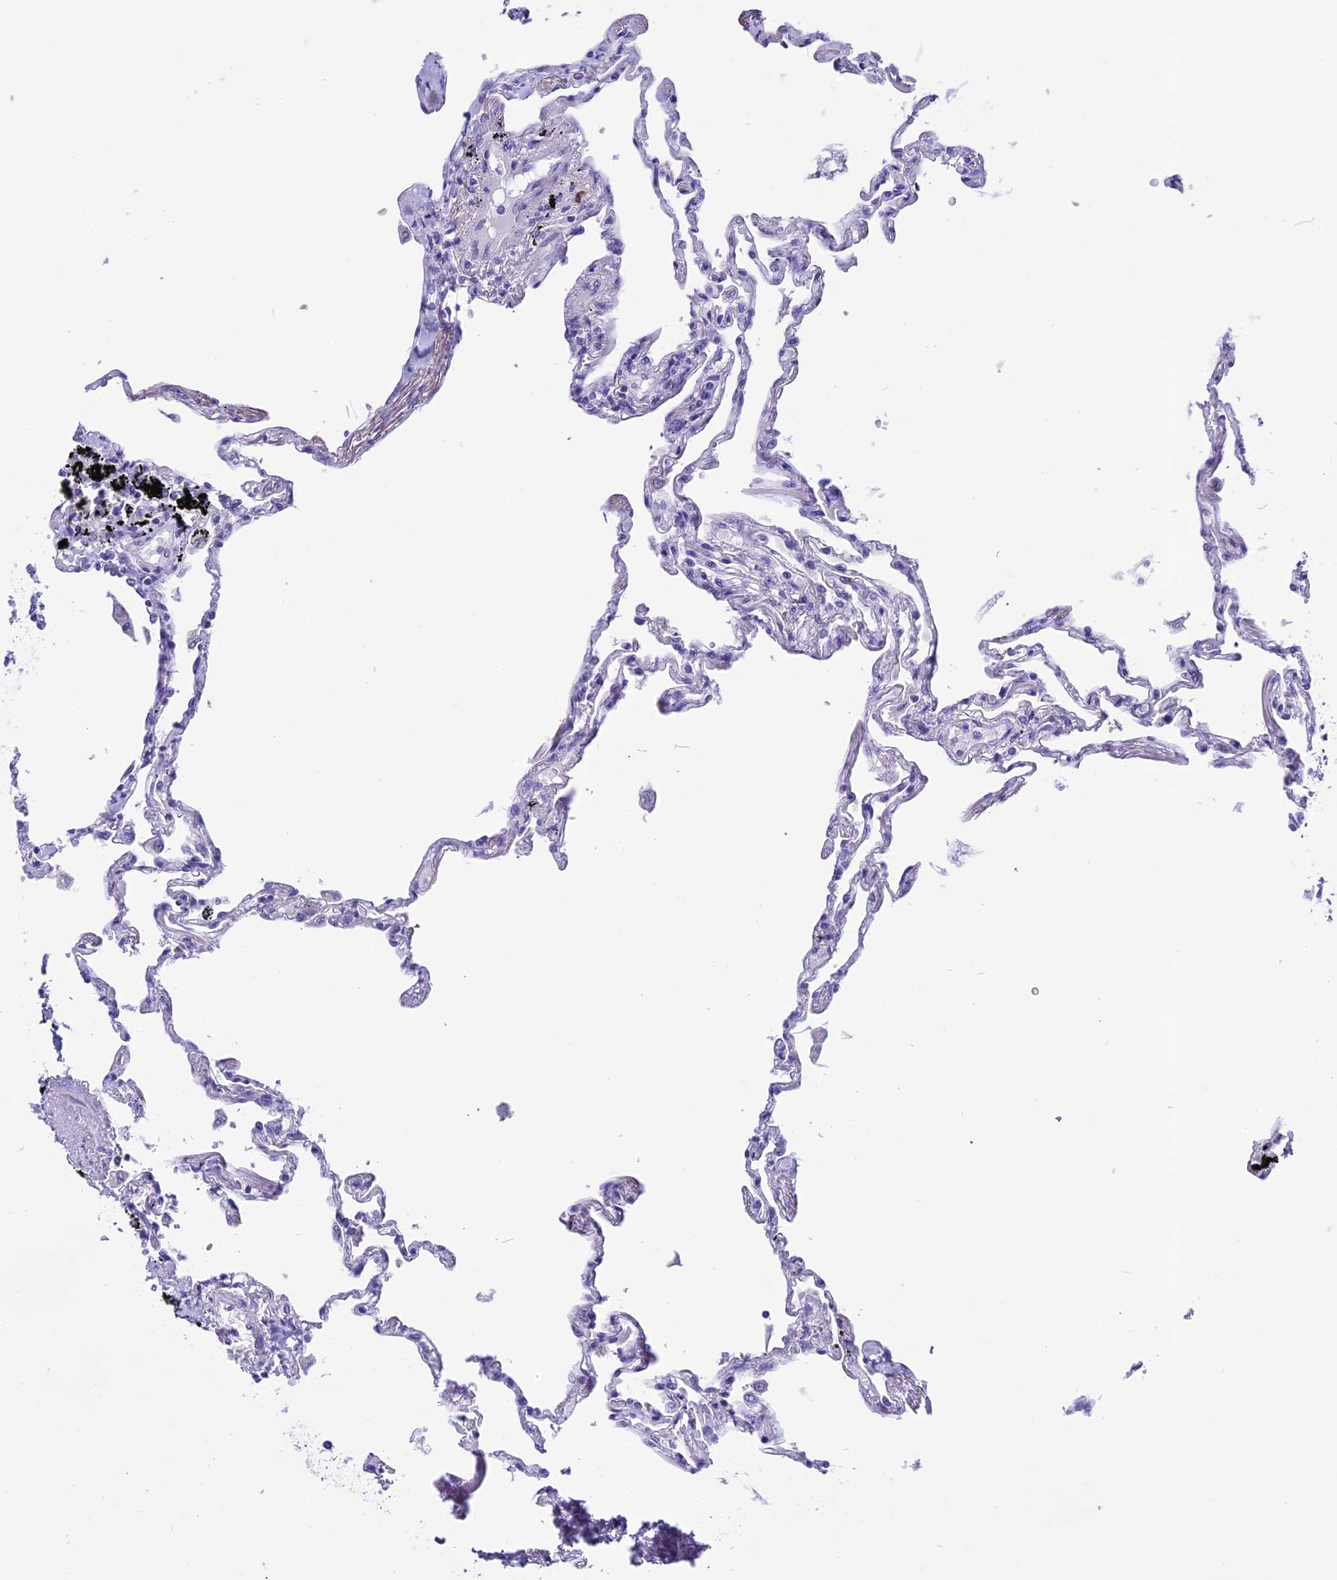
{"staining": {"intensity": "negative", "quantity": "none", "location": "none"}, "tissue": "lung", "cell_type": "Alveolar cells", "image_type": "normal", "snomed": [{"axis": "morphology", "description": "Normal tissue, NOS"}, {"axis": "topography", "description": "Lung"}], "caption": "Micrograph shows no protein staining in alveolar cells of unremarkable lung.", "gene": "PRR15", "patient": {"sex": "female", "age": 67}}